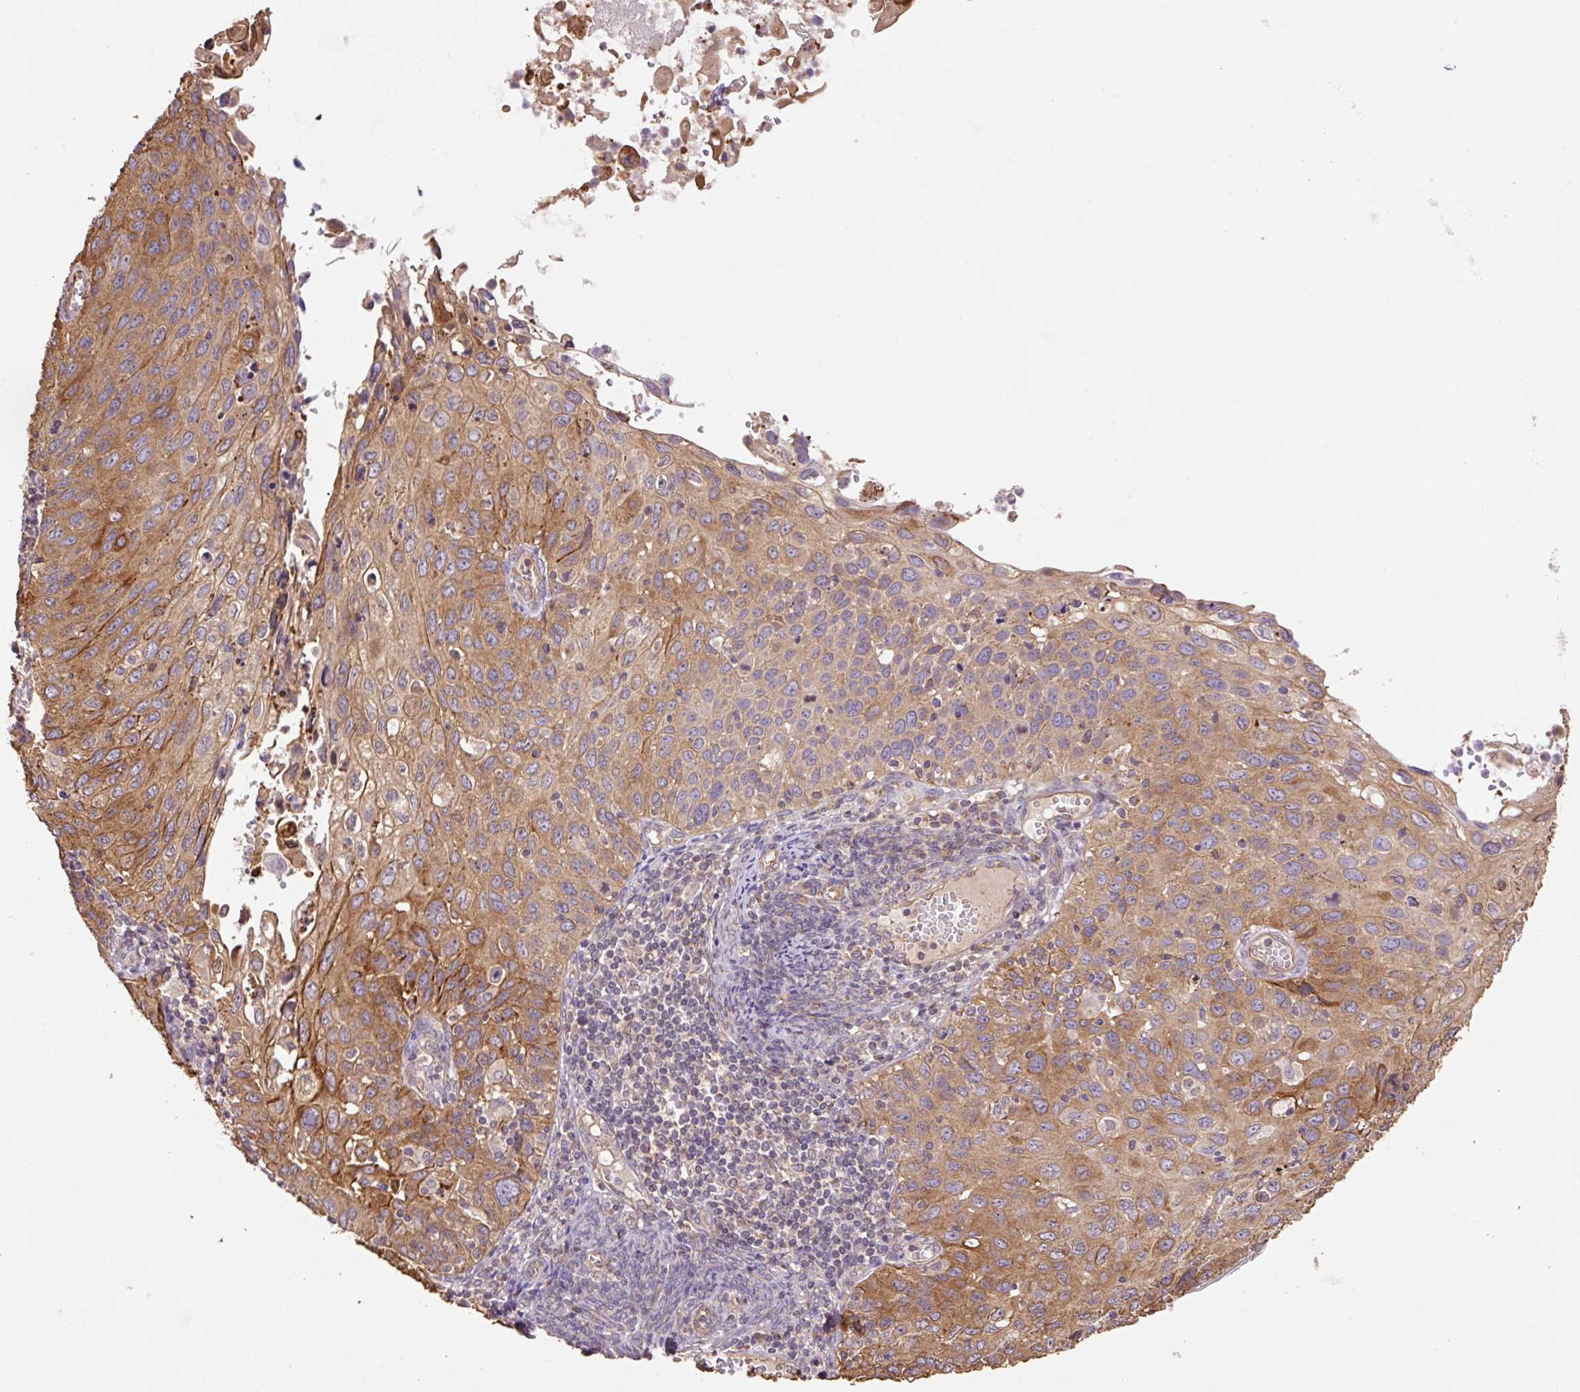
{"staining": {"intensity": "moderate", "quantity": "25%-75%", "location": "cytoplasmic/membranous"}, "tissue": "cervical cancer", "cell_type": "Tumor cells", "image_type": "cancer", "snomed": [{"axis": "morphology", "description": "Squamous cell carcinoma, NOS"}, {"axis": "topography", "description": "Cervix"}], "caption": "High-power microscopy captured an IHC micrograph of cervical cancer (squamous cell carcinoma), revealing moderate cytoplasmic/membranous positivity in about 25%-75% of tumor cells. (DAB IHC, brown staining for protein, blue staining for nuclei).", "gene": "COX8A", "patient": {"sex": "female", "age": 70}}